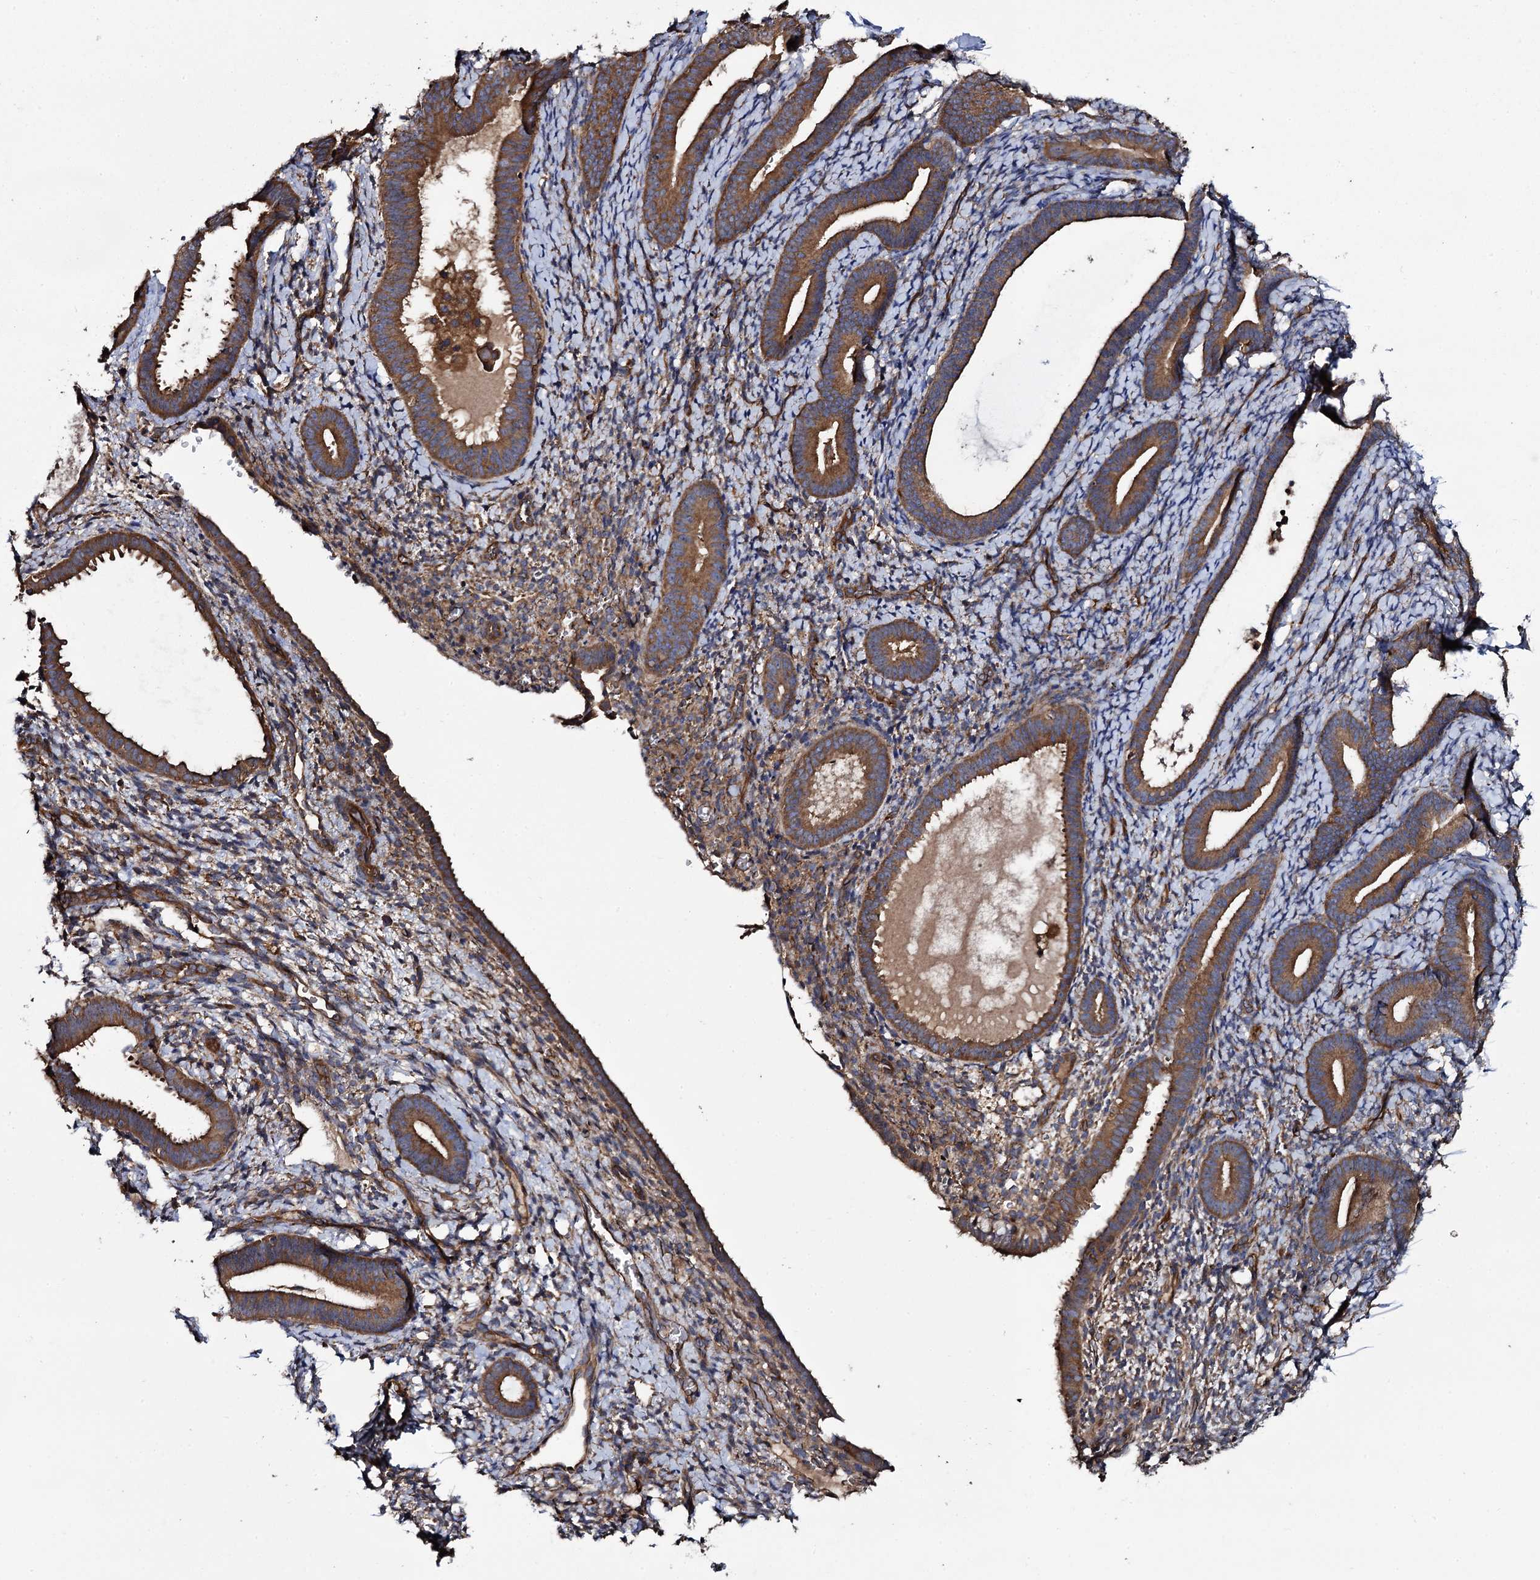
{"staining": {"intensity": "moderate", "quantity": "<25%", "location": "cytoplasmic/membranous"}, "tissue": "endometrium", "cell_type": "Cells in endometrial stroma", "image_type": "normal", "snomed": [{"axis": "morphology", "description": "Normal tissue, NOS"}, {"axis": "topography", "description": "Endometrium"}], "caption": "IHC image of benign human endometrium stained for a protein (brown), which displays low levels of moderate cytoplasmic/membranous expression in about <25% of cells in endometrial stroma.", "gene": "TTC23", "patient": {"sex": "female", "age": 65}}